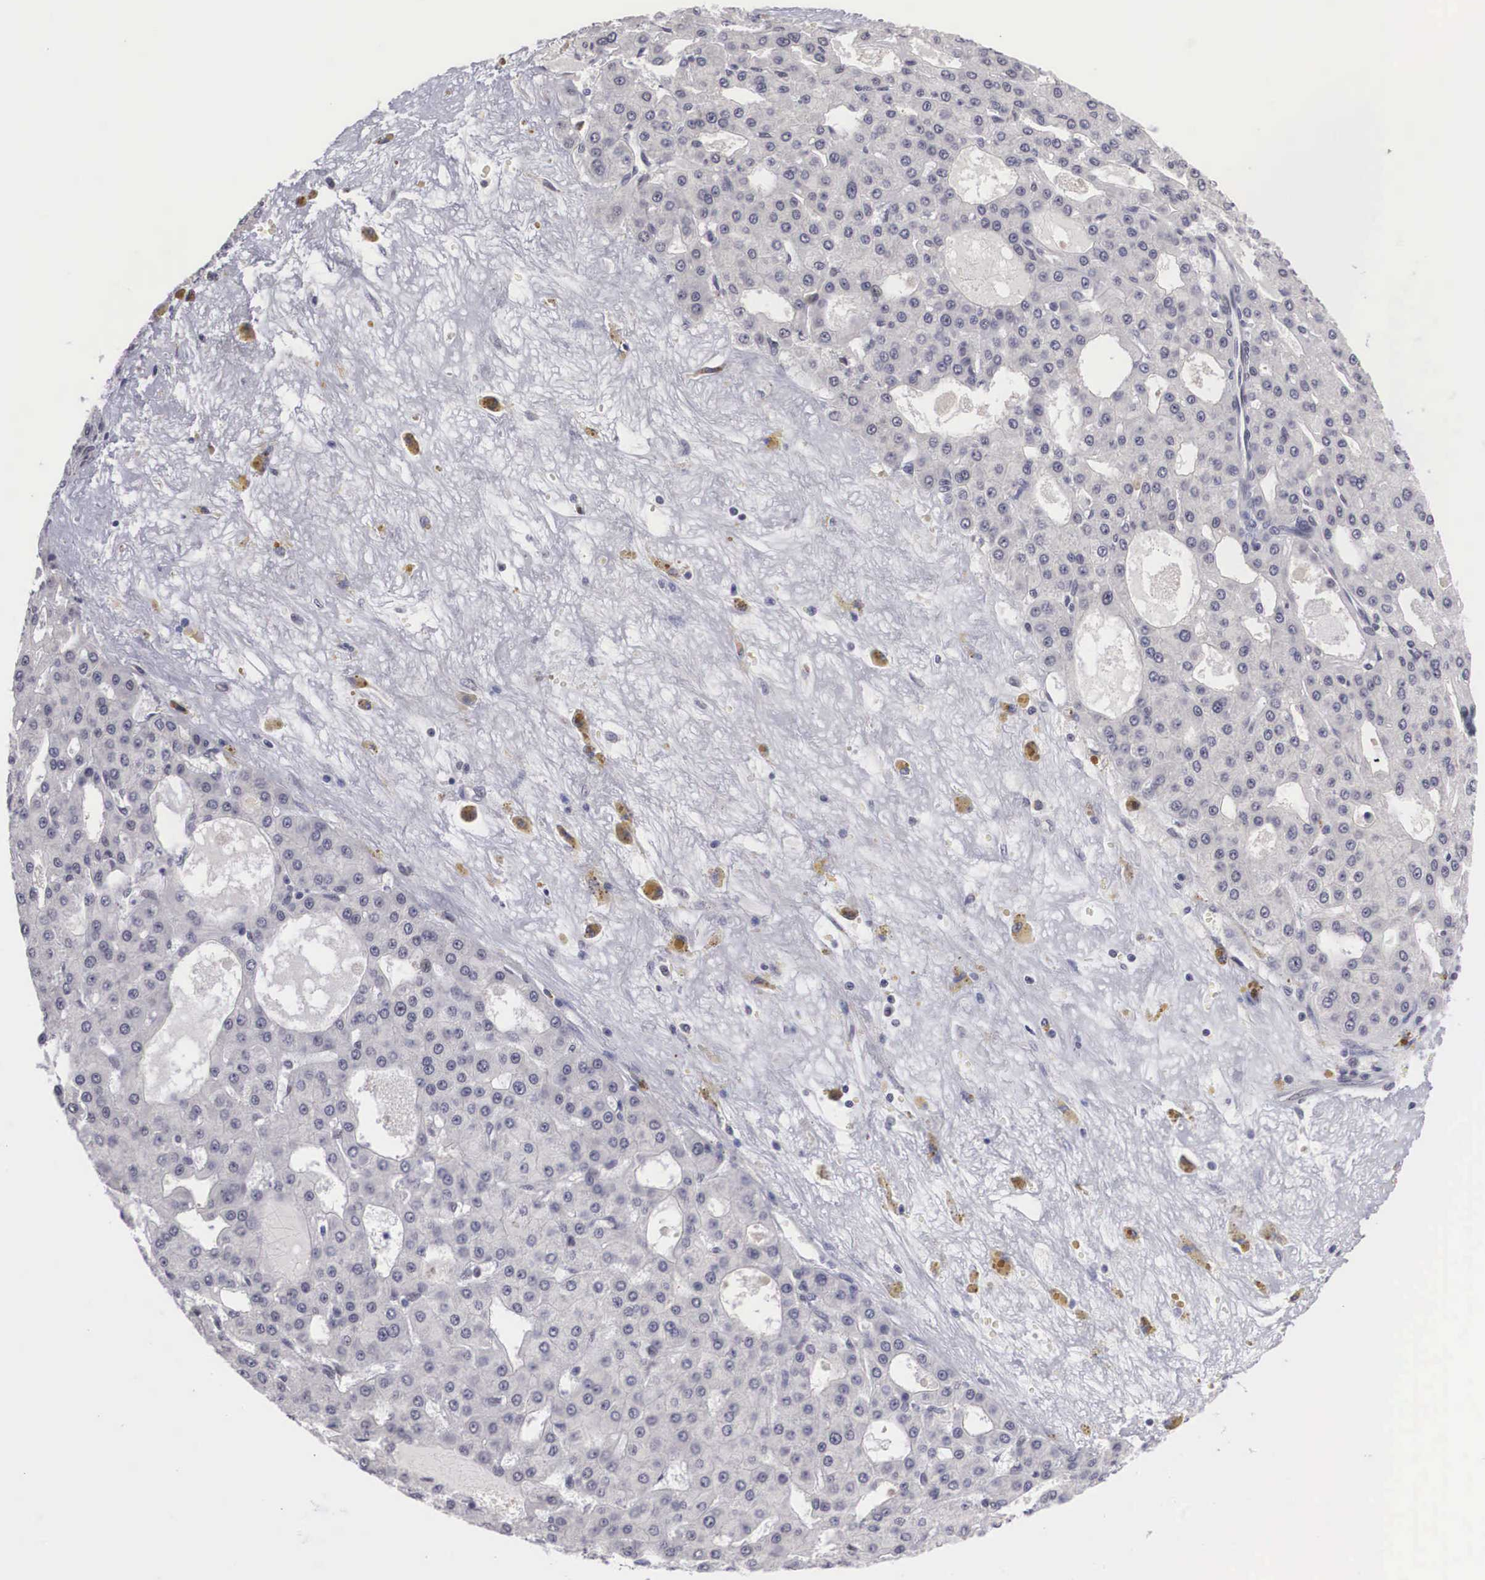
{"staining": {"intensity": "negative", "quantity": "none", "location": "none"}, "tissue": "liver cancer", "cell_type": "Tumor cells", "image_type": "cancer", "snomed": [{"axis": "morphology", "description": "Carcinoma, Hepatocellular, NOS"}, {"axis": "topography", "description": "Liver"}], "caption": "IHC of human liver hepatocellular carcinoma shows no expression in tumor cells. (DAB (3,3'-diaminobenzidine) immunohistochemistry, high magnification).", "gene": "MORC2", "patient": {"sex": "male", "age": 47}}